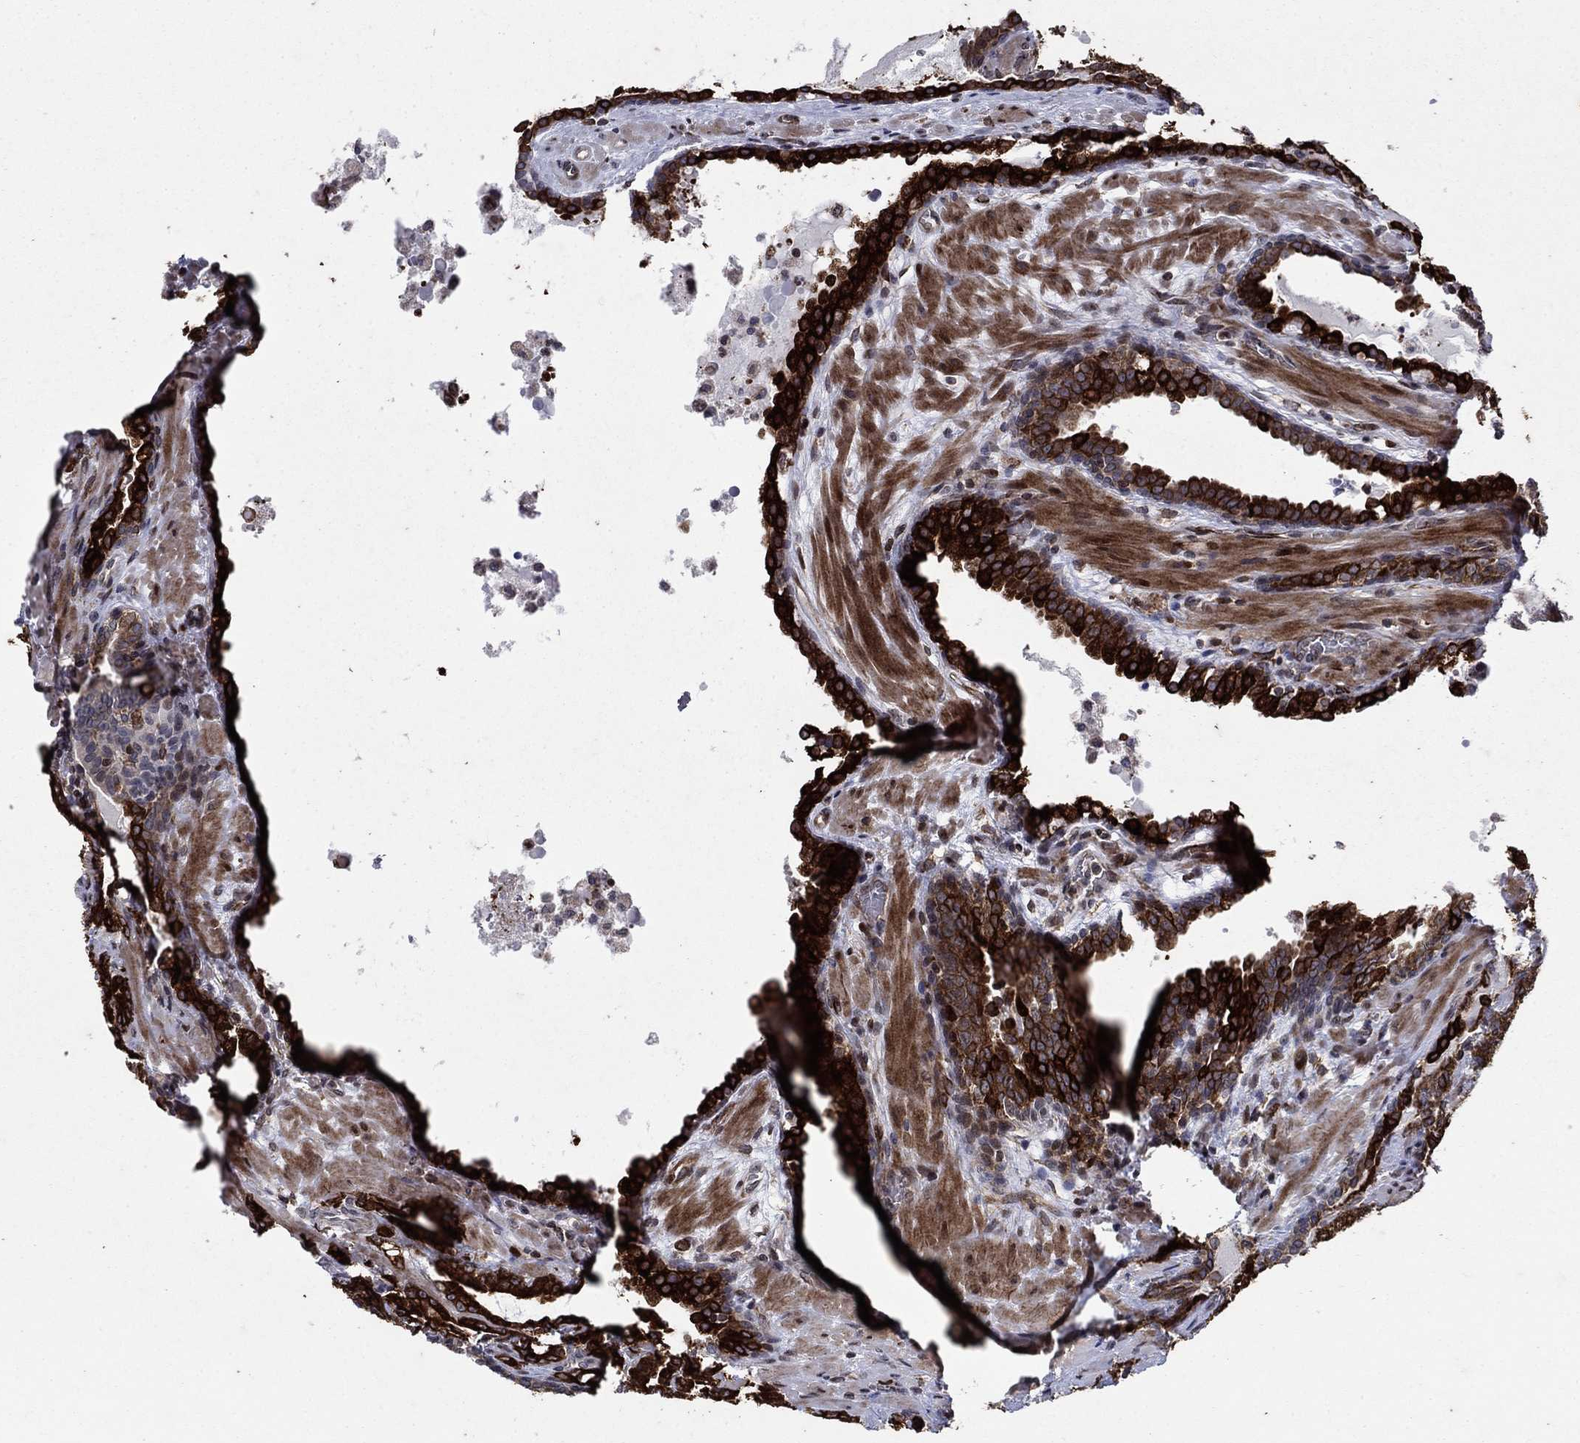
{"staining": {"intensity": "strong", "quantity": ">75%", "location": "cytoplasmic/membranous"}, "tissue": "prostate cancer", "cell_type": "Tumor cells", "image_type": "cancer", "snomed": [{"axis": "morphology", "description": "Adenocarcinoma, NOS"}, {"axis": "topography", "description": "Prostate"}], "caption": "This photomicrograph demonstrates immunohistochemistry (IHC) staining of human prostate adenocarcinoma, with high strong cytoplasmic/membranous staining in about >75% of tumor cells.", "gene": "DHRS7", "patient": {"sex": "male", "age": 69}}